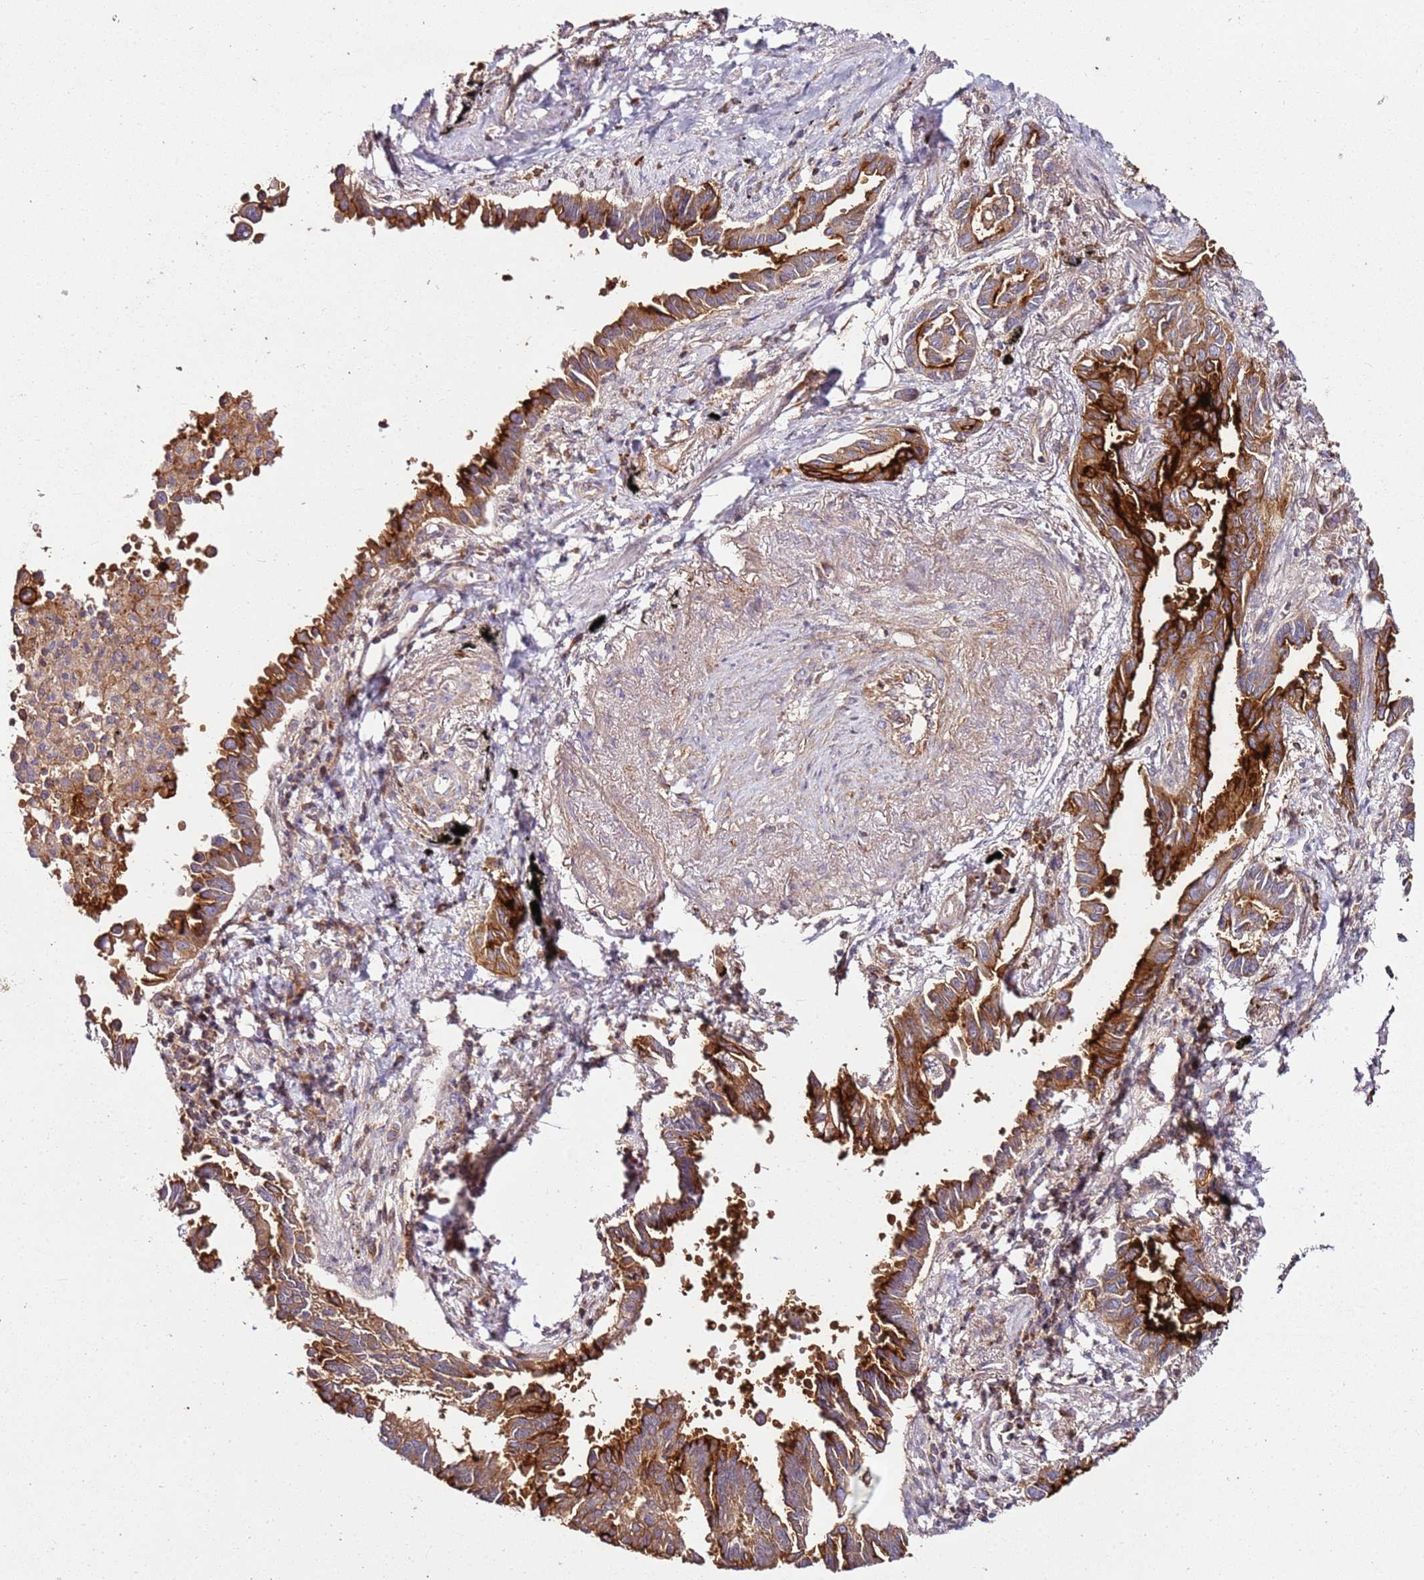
{"staining": {"intensity": "strong", "quantity": ">75%", "location": "cytoplasmic/membranous"}, "tissue": "lung cancer", "cell_type": "Tumor cells", "image_type": "cancer", "snomed": [{"axis": "morphology", "description": "Adenocarcinoma, NOS"}, {"axis": "topography", "description": "Lung"}], "caption": "The immunohistochemical stain shows strong cytoplasmic/membranous expression in tumor cells of adenocarcinoma (lung) tissue.", "gene": "KRTAP21-3", "patient": {"sex": "male", "age": 67}}